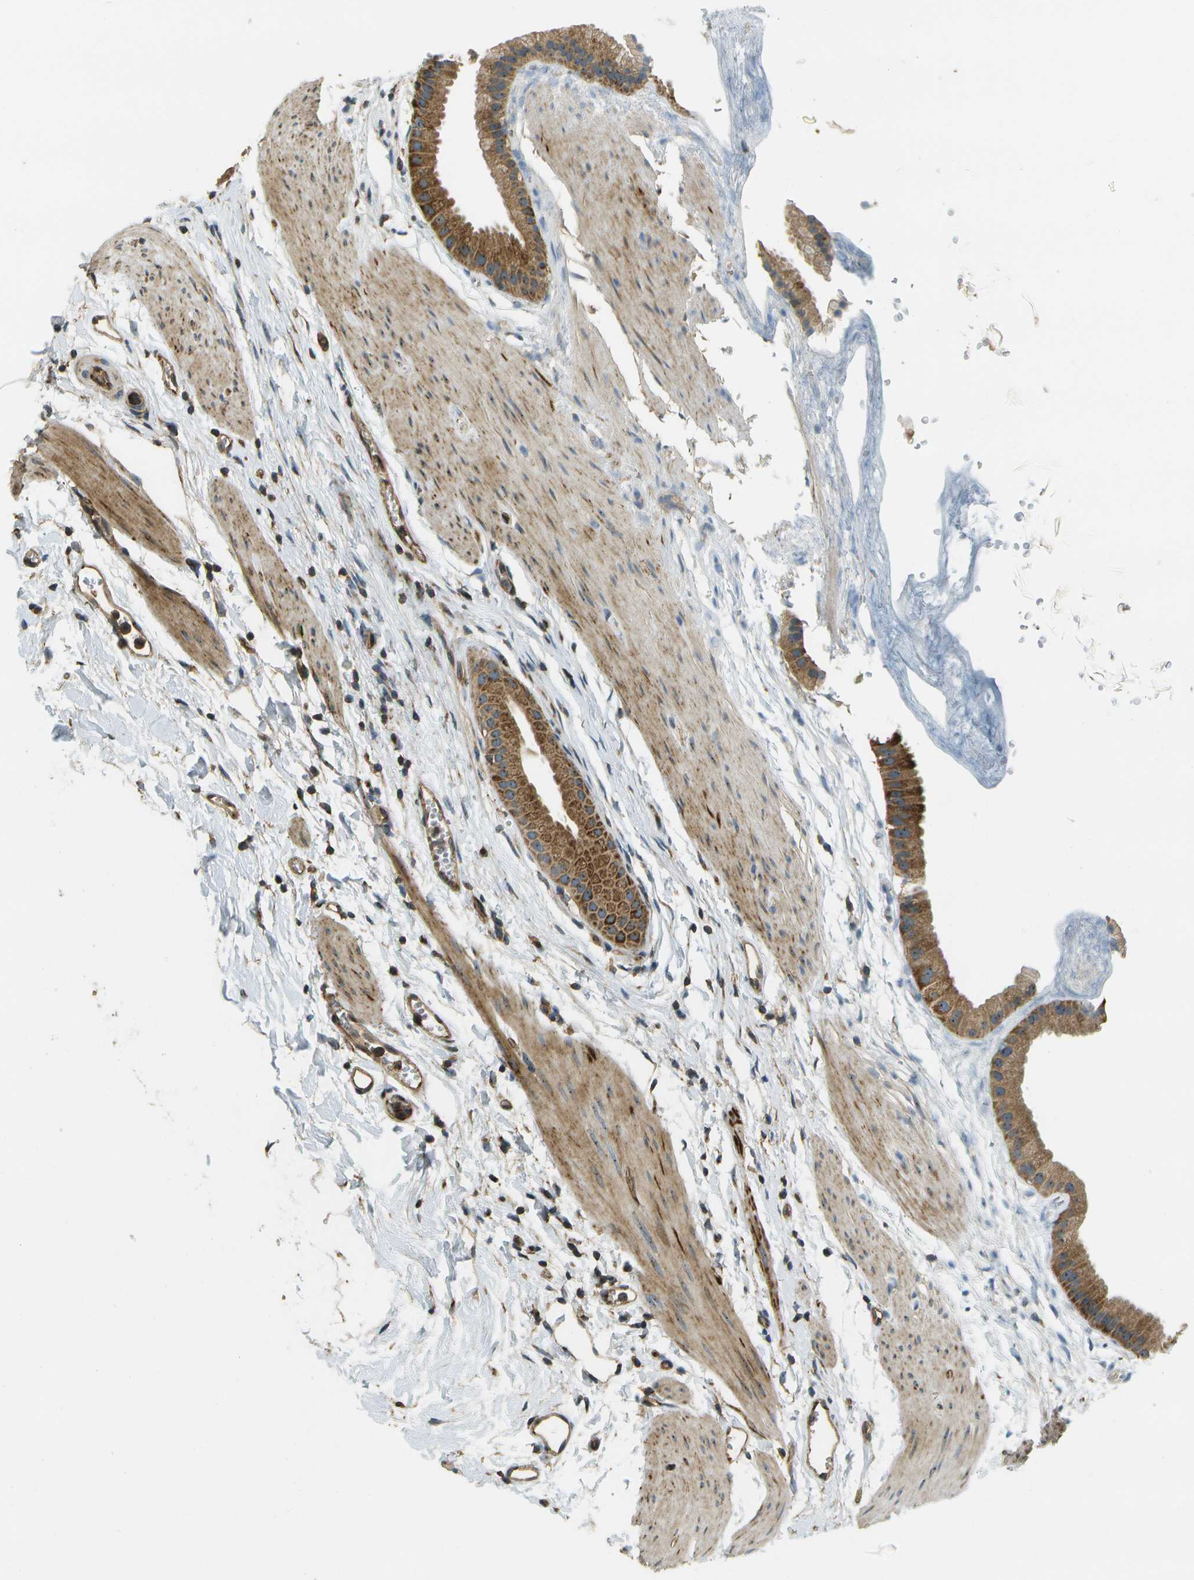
{"staining": {"intensity": "strong", "quantity": ">75%", "location": "cytoplasmic/membranous,nuclear"}, "tissue": "gallbladder", "cell_type": "Glandular cells", "image_type": "normal", "snomed": [{"axis": "morphology", "description": "Normal tissue, NOS"}, {"axis": "topography", "description": "Gallbladder"}], "caption": "Immunohistochemical staining of normal human gallbladder exhibits >75% levels of strong cytoplasmic/membranous,nuclear protein expression in approximately >75% of glandular cells.", "gene": "LRP12", "patient": {"sex": "female", "age": 64}}